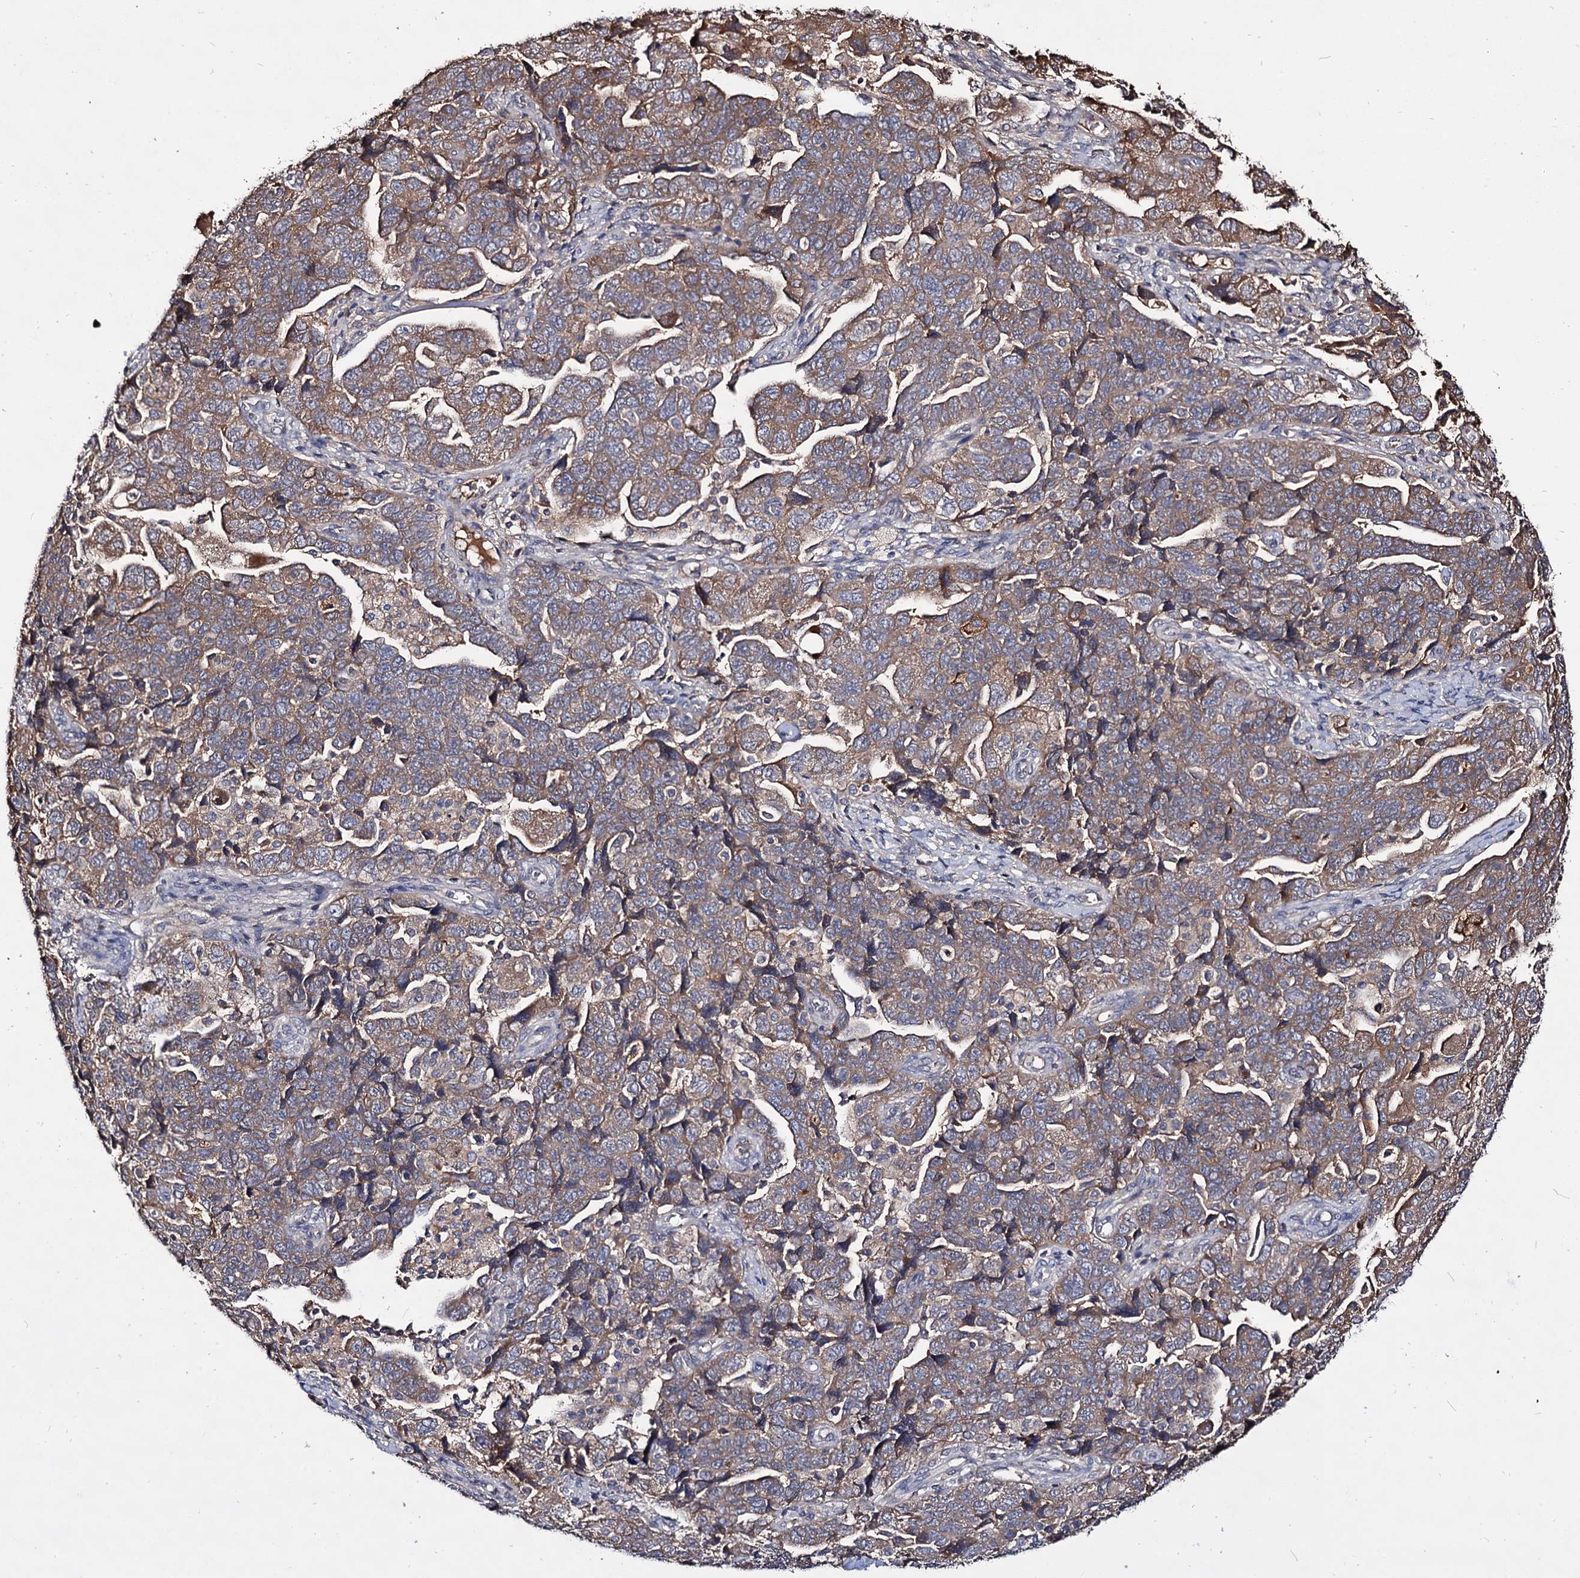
{"staining": {"intensity": "moderate", "quantity": ">75%", "location": "cytoplasmic/membranous"}, "tissue": "ovarian cancer", "cell_type": "Tumor cells", "image_type": "cancer", "snomed": [{"axis": "morphology", "description": "Carcinoma, NOS"}, {"axis": "morphology", "description": "Cystadenocarcinoma, serous, NOS"}, {"axis": "topography", "description": "Ovary"}], "caption": "Ovarian cancer stained for a protein (brown) reveals moderate cytoplasmic/membranous positive staining in about >75% of tumor cells.", "gene": "ARFIP2", "patient": {"sex": "female", "age": 69}}